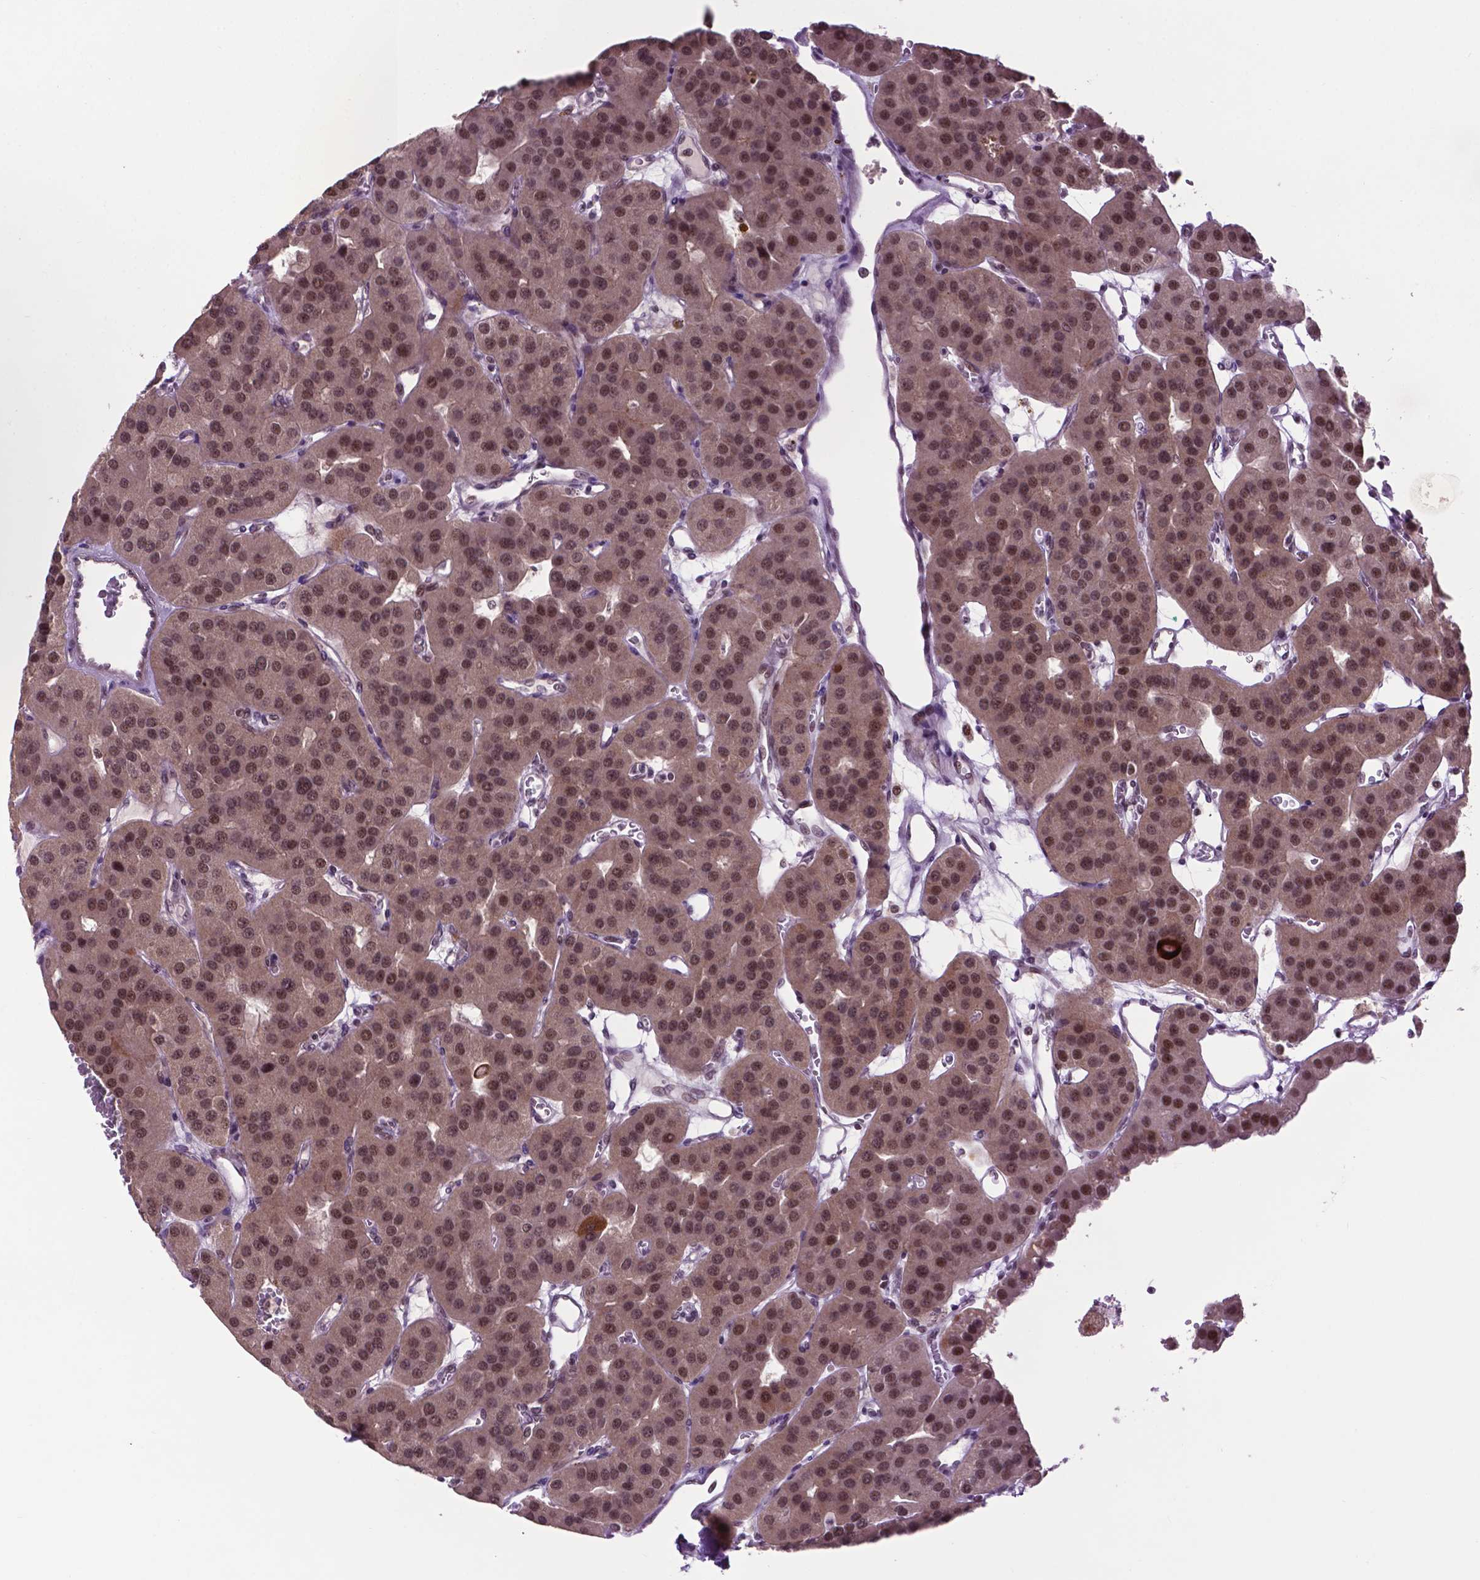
{"staining": {"intensity": "moderate", "quantity": ">75%", "location": "nuclear"}, "tissue": "parathyroid gland", "cell_type": "Glandular cells", "image_type": "normal", "snomed": [{"axis": "morphology", "description": "Normal tissue, NOS"}, {"axis": "morphology", "description": "Adenoma, NOS"}, {"axis": "topography", "description": "Parathyroid gland"}], "caption": "Immunohistochemical staining of benign human parathyroid gland exhibits medium levels of moderate nuclear staining in about >75% of glandular cells. The protein of interest is stained brown, and the nuclei are stained in blue (DAB (3,3'-diaminobenzidine) IHC with brightfield microscopy, high magnification).", "gene": "EAF1", "patient": {"sex": "female", "age": 86}}